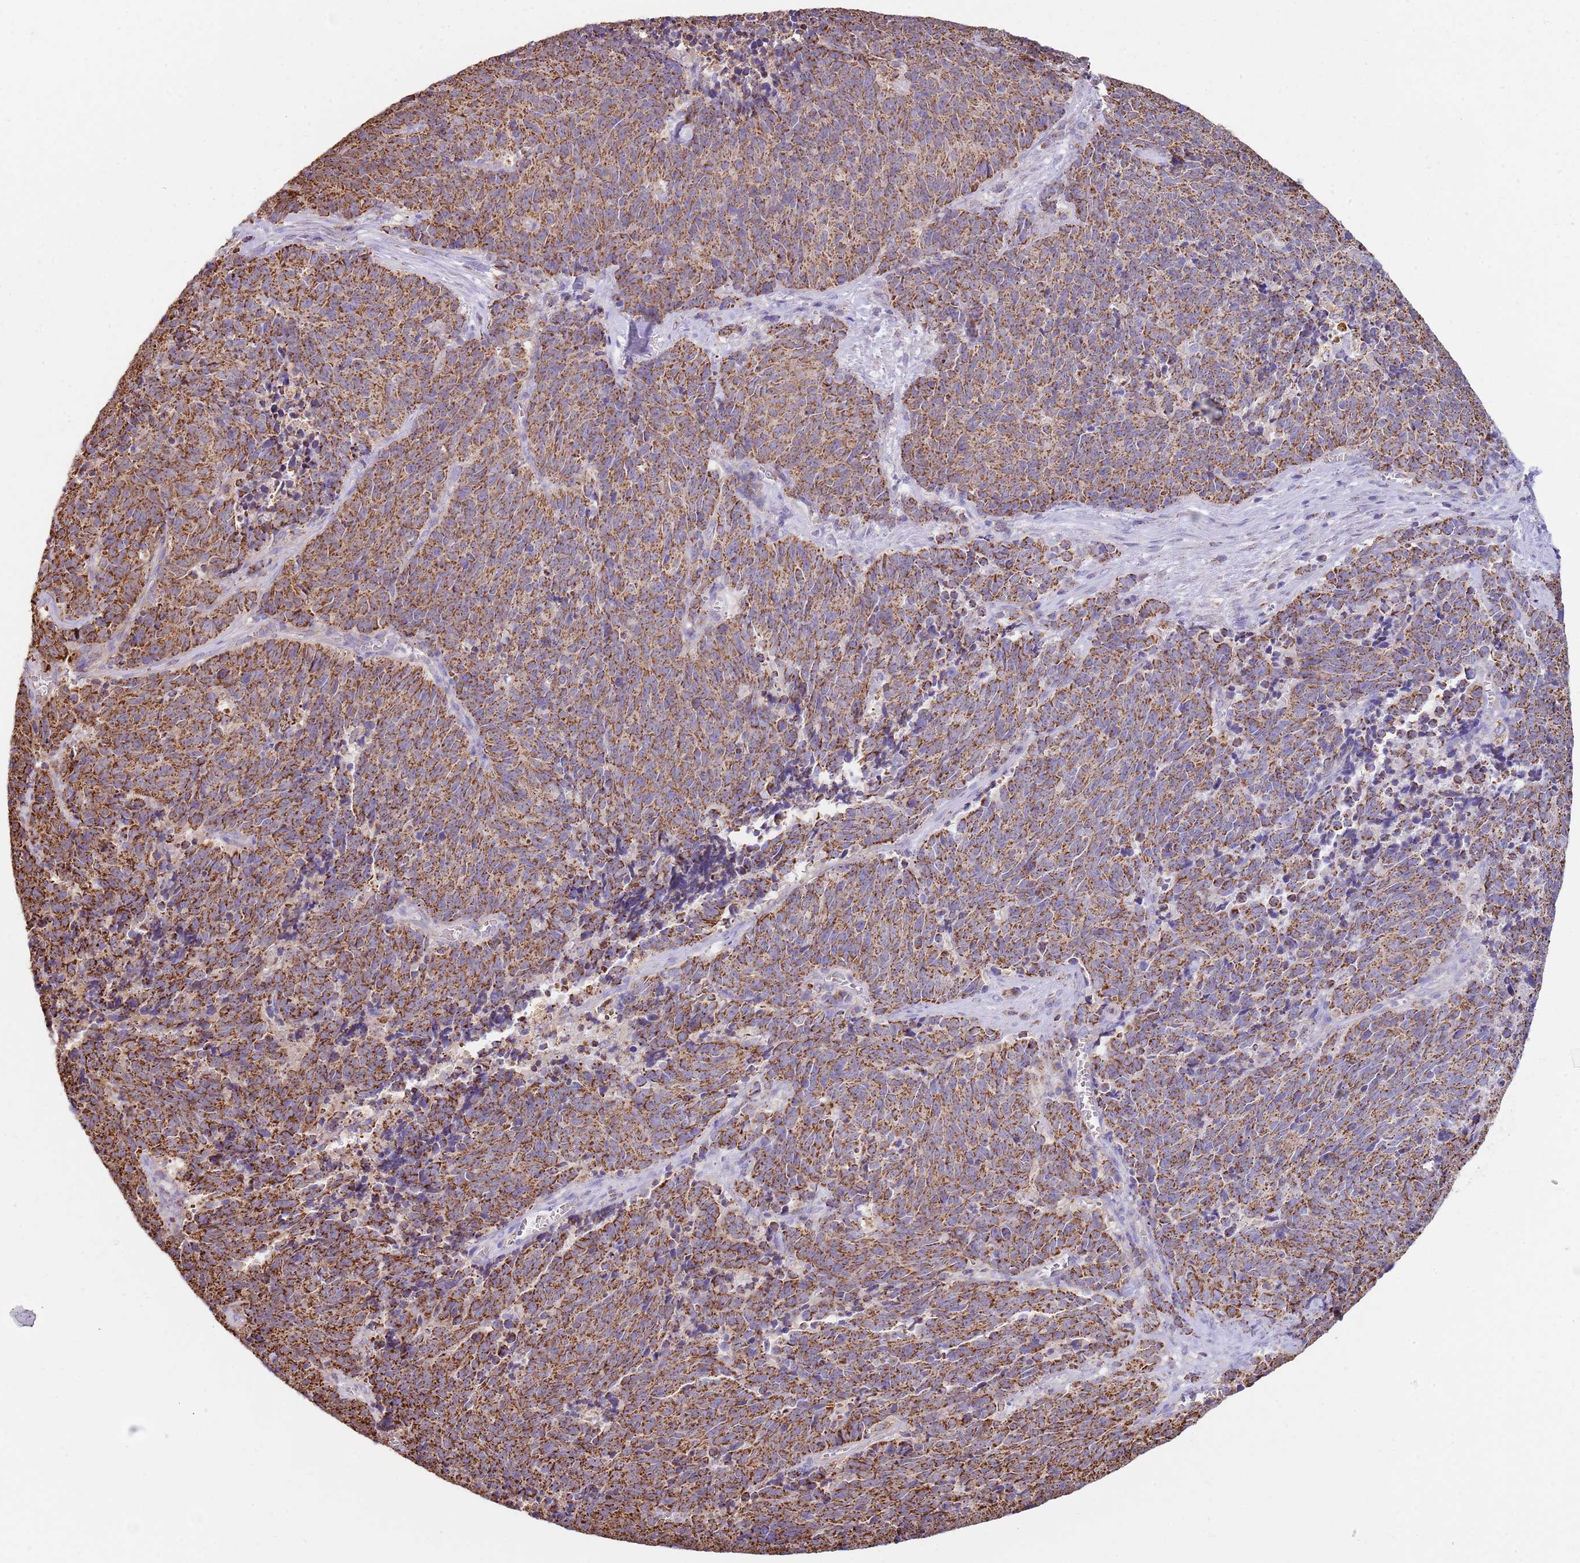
{"staining": {"intensity": "strong", "quantity": ">75%", "location": "cytoplasmic/membranous"}, "tissue": "cervical cancer", "cell_type": "Tumor cells", "image_type": "cancer", "snomed": [{"axis": "morphology", "description": "Squamous cell carcinoma, NOS"}, {"axis": "topography", "description": "Cervix"}], "caption": "A high-resolution photomicrograph shows IHC staining of cervical cancer, which shows strong cytoplasmic/membranous positivity in about >75% of tumor cells.", "gene": "TTLL1", "patient": {"sex": "female", "age": 29}}